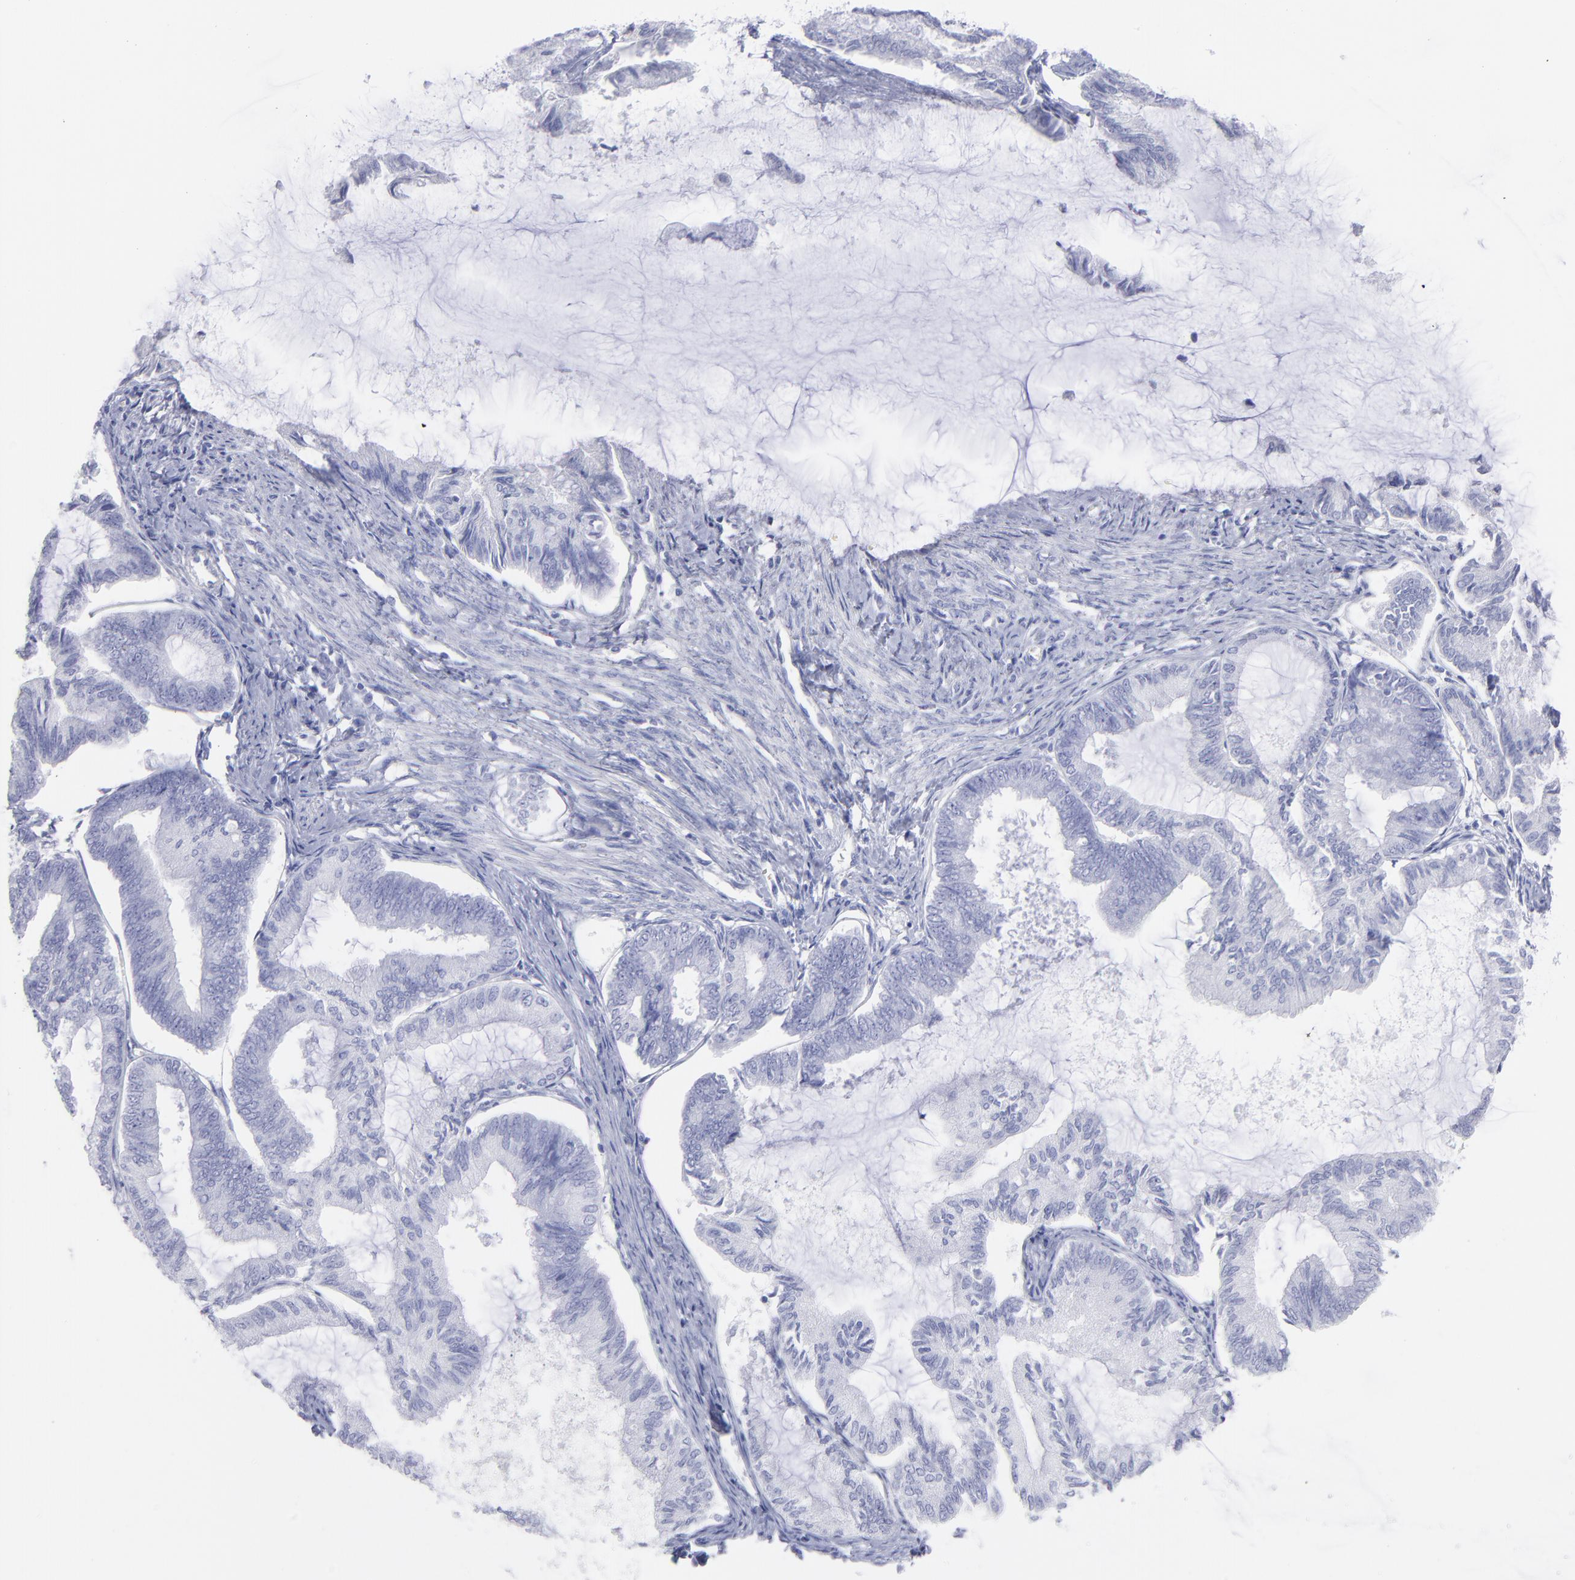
{"staining": {"intensity": "negative", "quantity": "none", "location": "none"}, "tissue": "endometrial cancer", "cell_type": "Tumor cells", "image_type": "cancer", "snomed": [{"axis": "morphology", "description": "Adenocarcinoma, NOS"}, {"axis": "topography", "description": "Endometrium"}], "caption": "IHC of endometrial cancer reveals no positivity in tumor cells.", "gene": "F13B", "patient": {"sex": "female", "age": 86}}